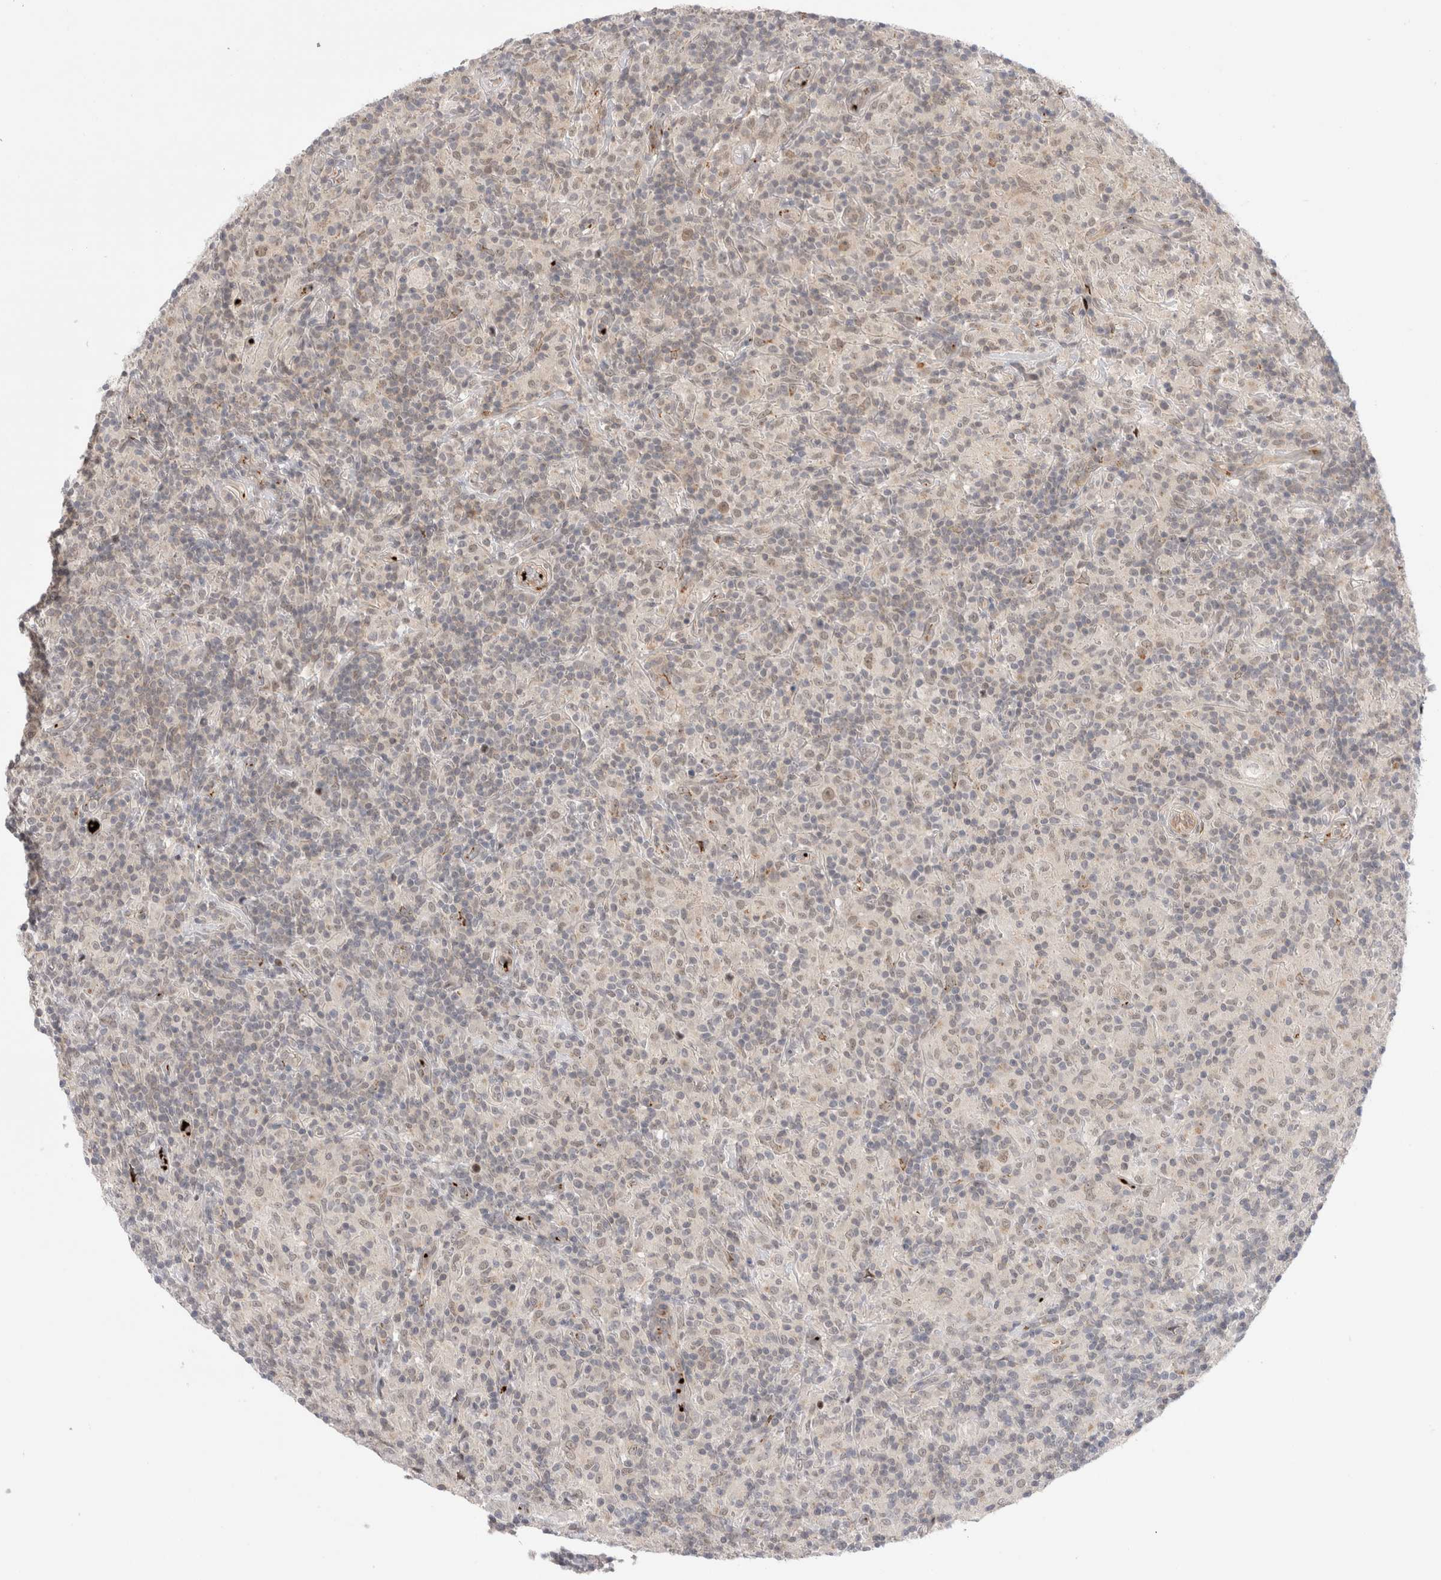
{"staining": {"intensity": "negative", "quantity": "none", "location": "none"}, "tissue": "lymphoma", "cell_type": "Tumor cells", "image_type": "cancer", "snomed": [{"axis": "morphology", "description": "Hodgkin's disease, NOS"}, {"axis": "topography", "description": "Lymph node"}], "caption": "Immunohistochemistry (IHC) micrograph of neoplastic tissue: lymphoma stained with DAB (3,3'-diaminobenzidine) reveals no significant protein positivity in tumor cells.", "gene": "VPS28", "patient": {"sex": "male", "age": 70}}